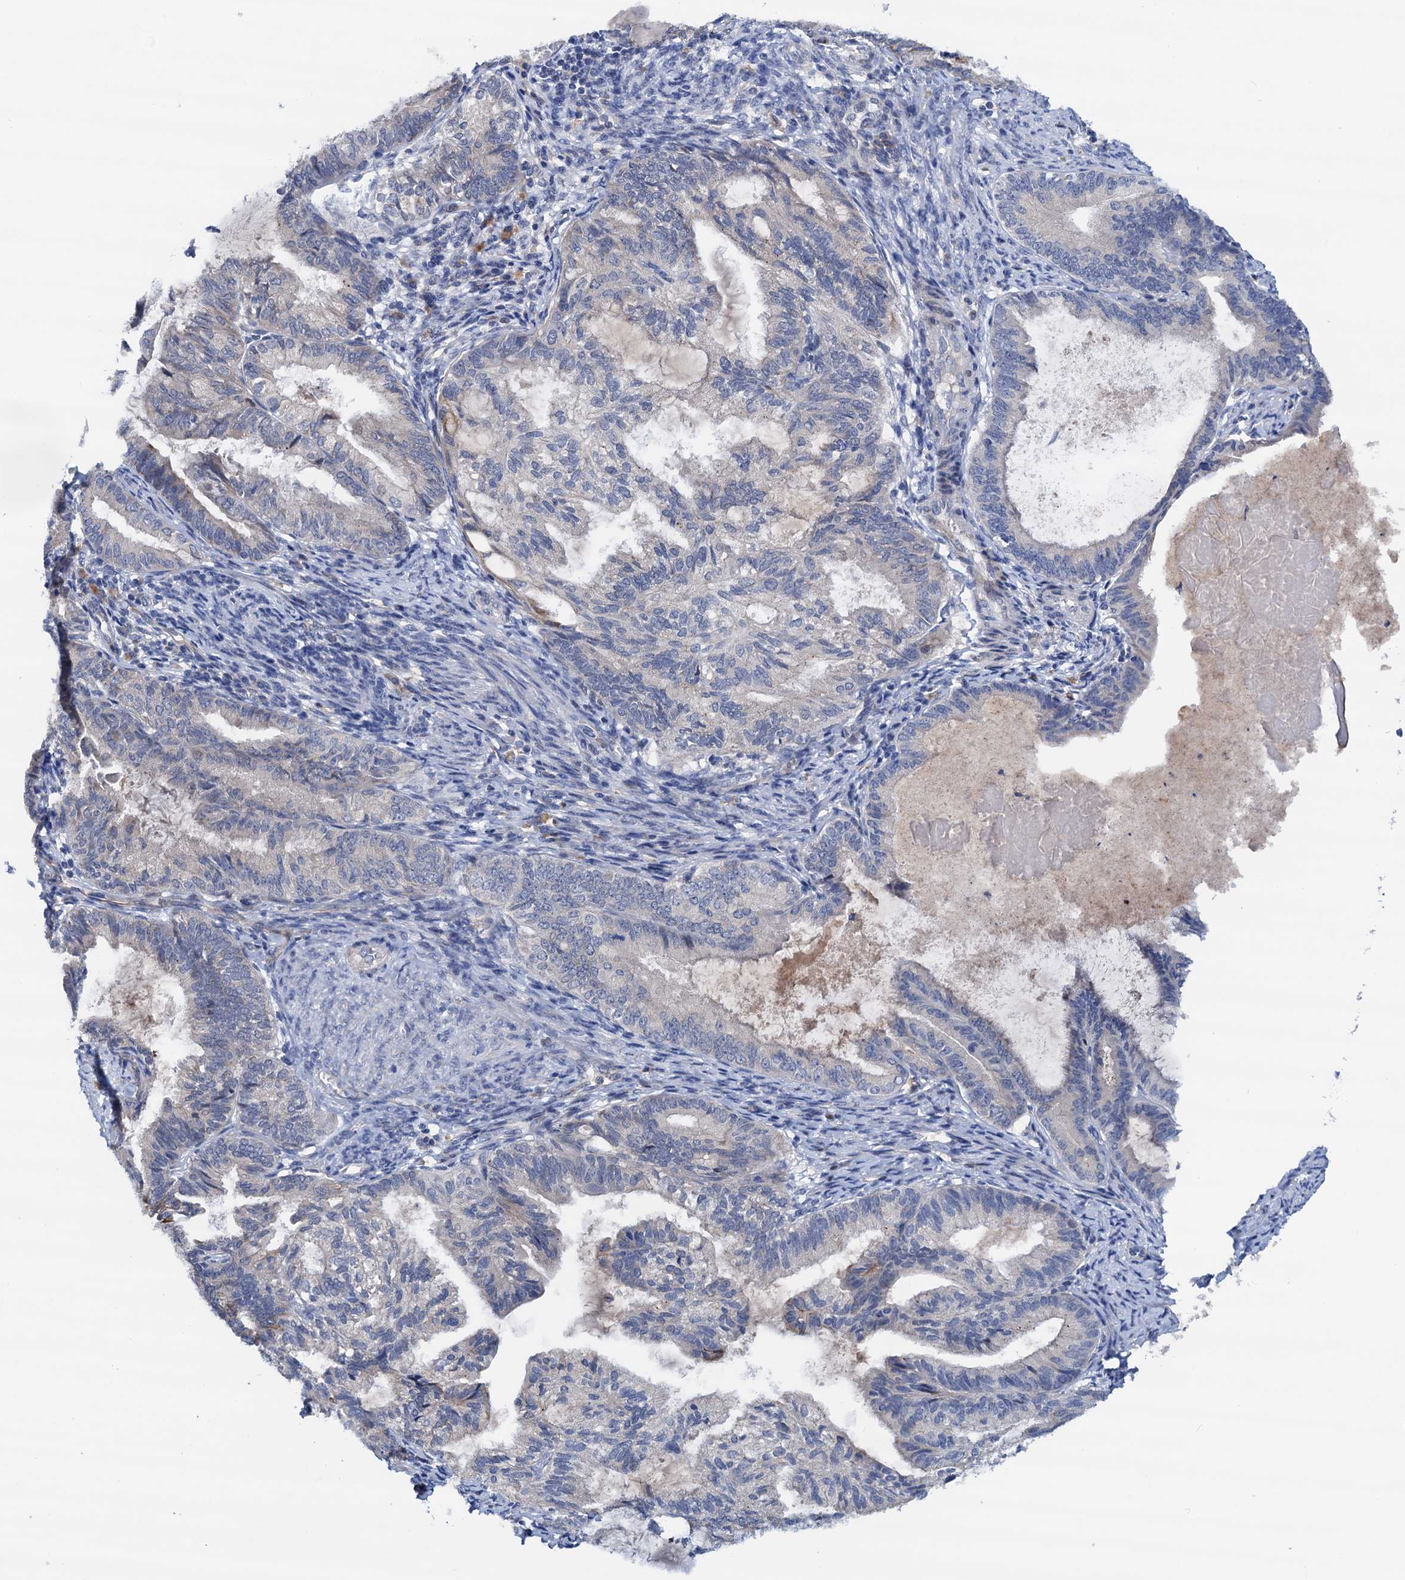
{"staining": {"intensity": "negative", "quantity": "none", "location": "none"}, "tissue": "endometrial cancer", "cell_type": "Tumor cells", "image_type": "cancer", "snomed": [{"axis": "morphology", "description": "Adenocarcinoma, NOS"}, {"axis": "topography", "description": "Endometrium"}], "caption": "Immunohistochemistry image of neoplastic tissue: human endometrial cancer (adenocarcinoma) stained with DAB exhibits no significant protein positivity in tumor cells.", "gene": "RASSF9", "patient": {"sex": "female", "age": 86}}